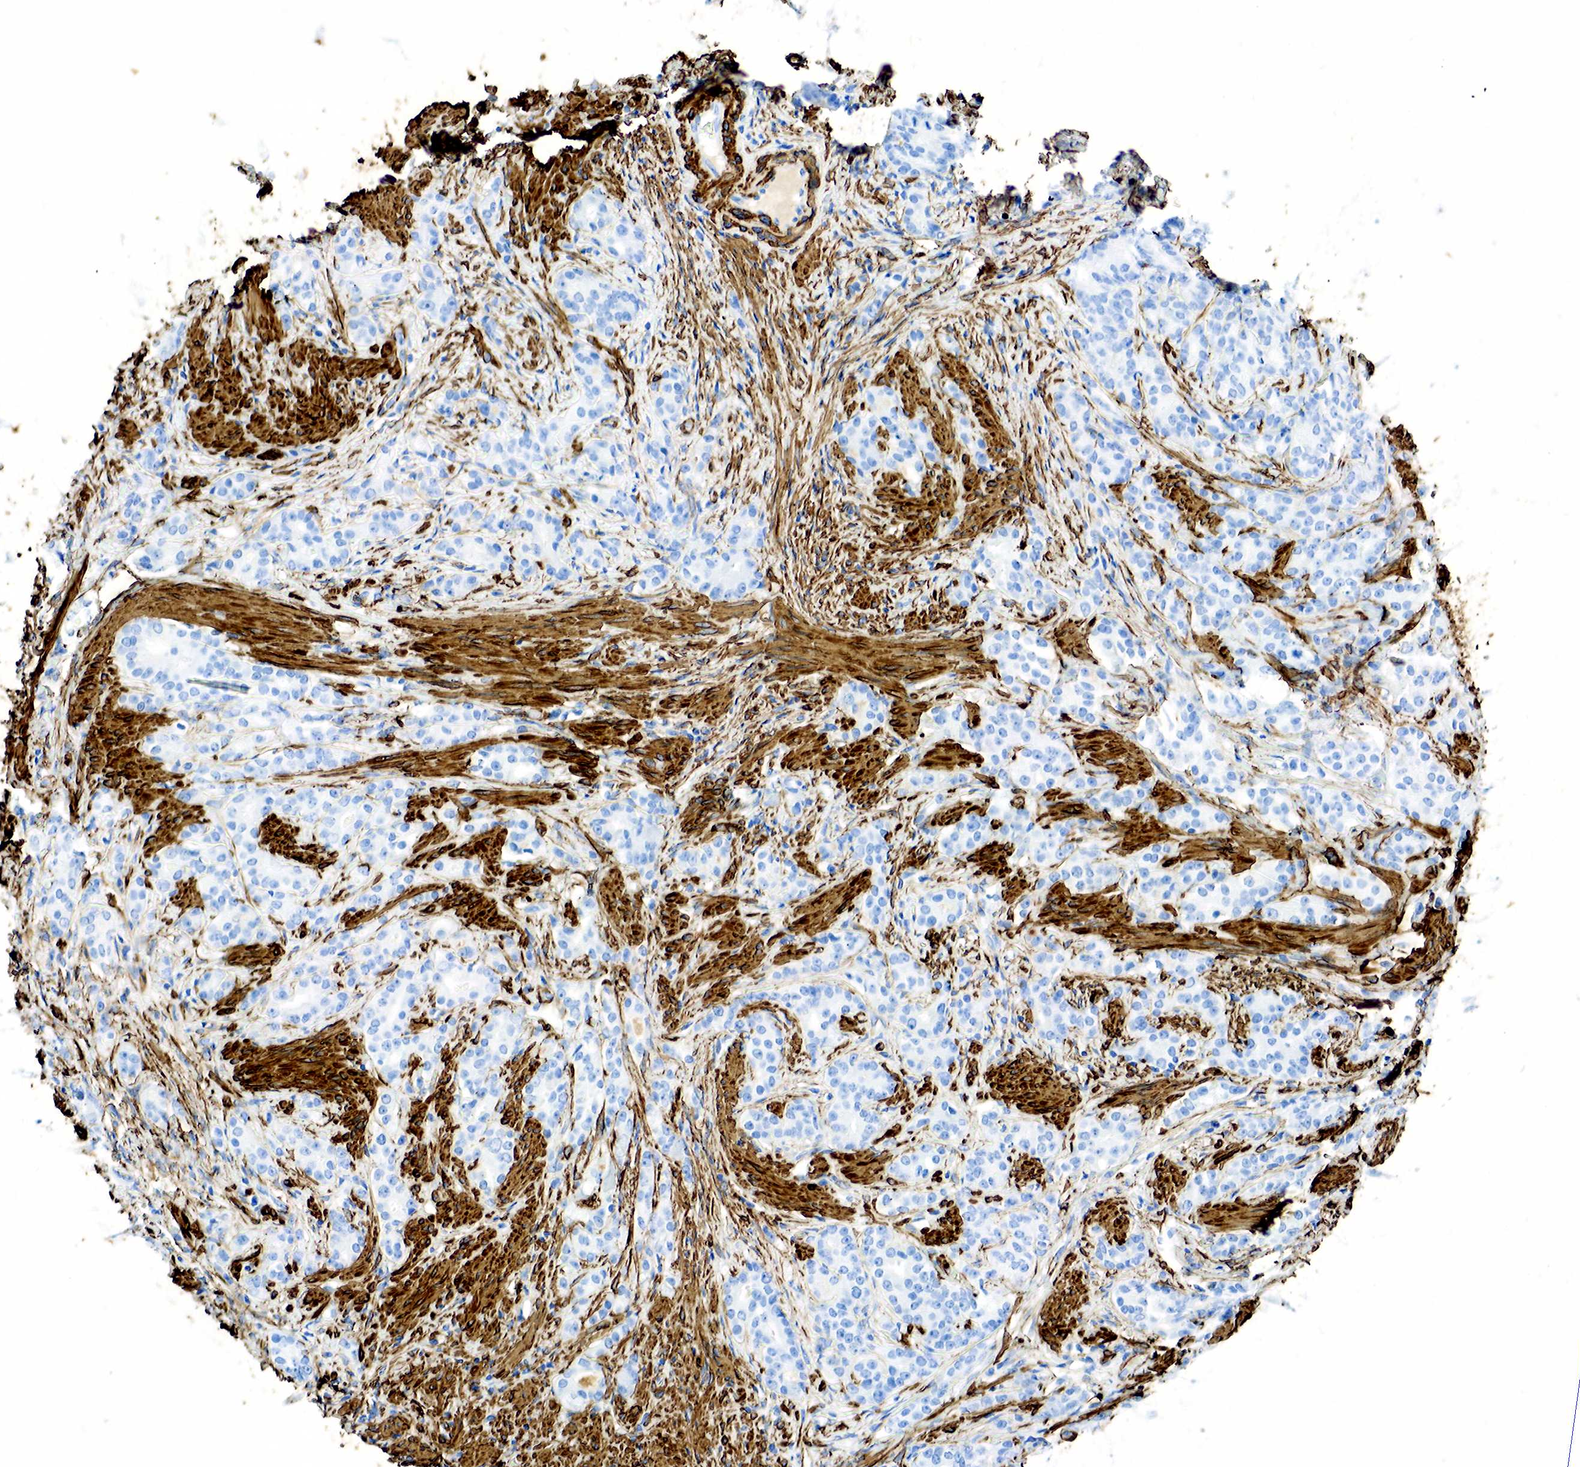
{"staining": {"intensity": "negative", "quantity": "none", "location": "none"}, "tissue": "prostate cancer", "cell_type": "Tumor cells", "image_type": "cancer", "snomed": [{"axis": "morphology", "description": "Adenocarcinoma, Medium grade"}, {"axis": "topography", "description": "Prostate"}], "caption": "This is a micrograph of immunohistochemistry (IHC) staining of prostate cancer, which shows no staining in tumor cells.", "gene": "ACTA1", "patient": {"sex": "male", "age": 59}}